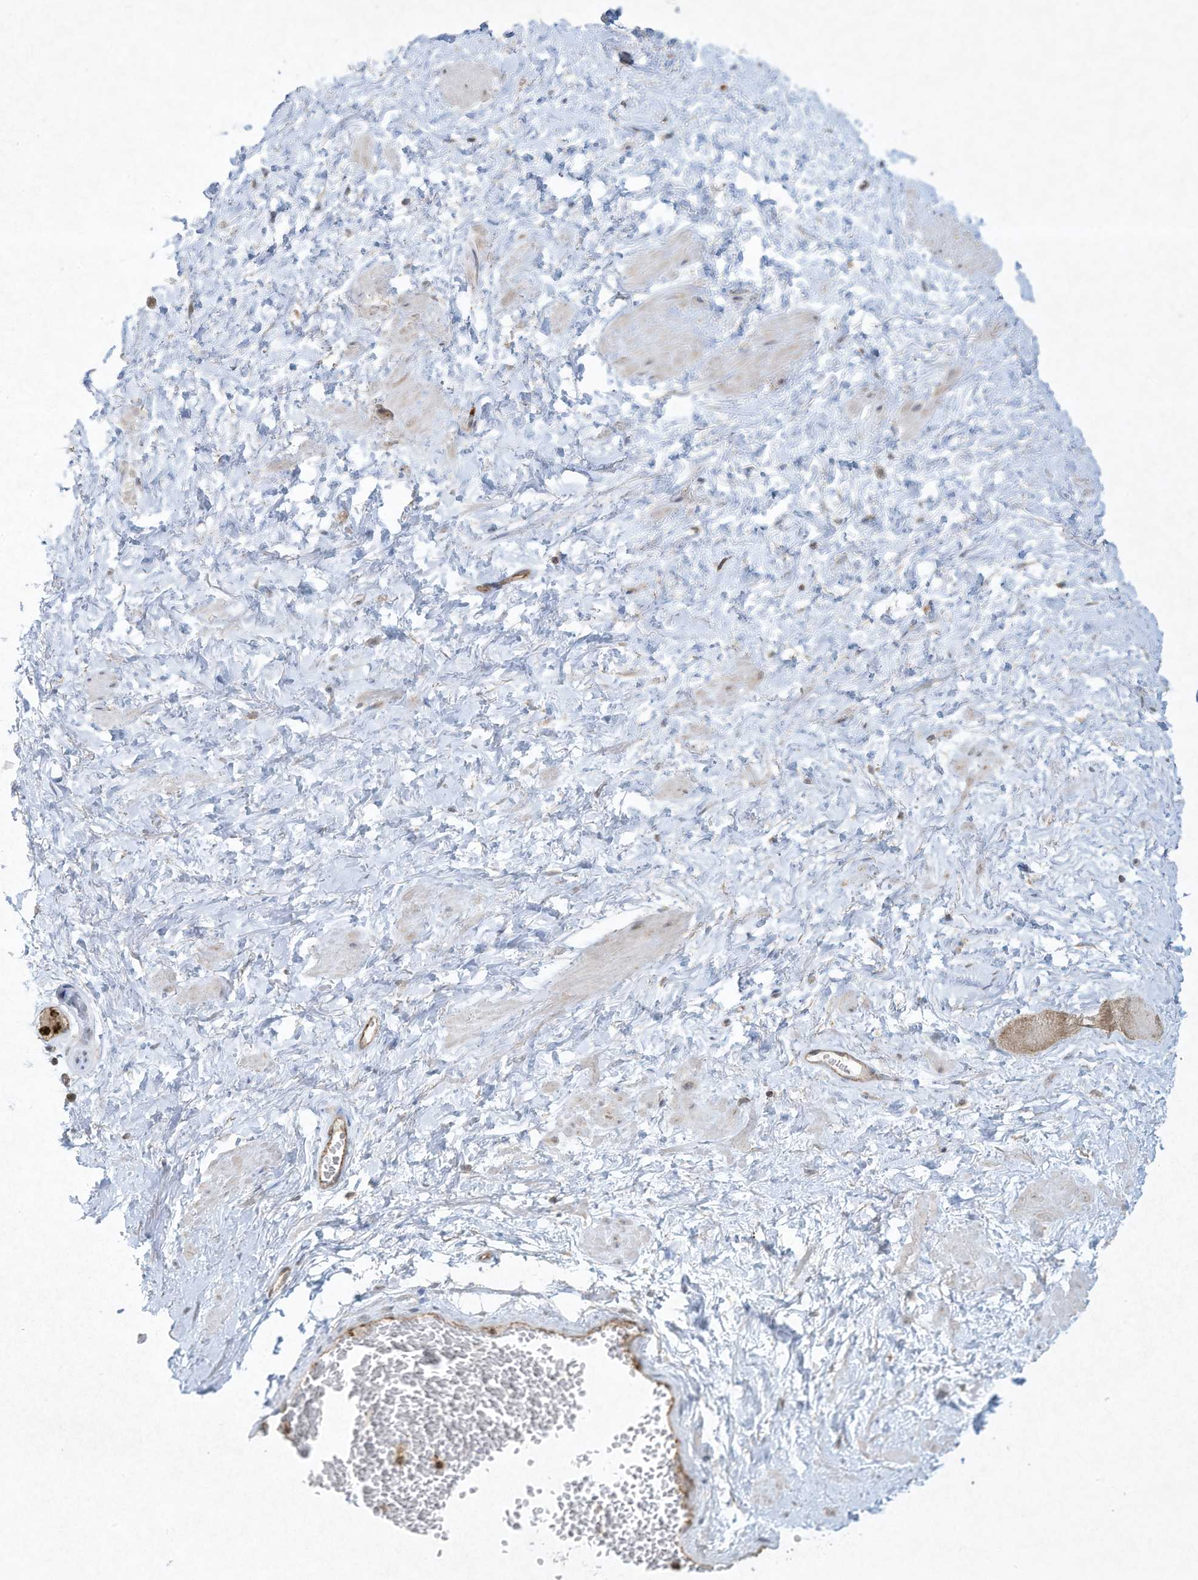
{"staining": {"intensity": "weak", "quantity": ">75%", "location": "cytoplasmic/membranous"}, "tissue": "adipose tissue", "cell_type": "Adipocytes", "image_type": "normal", "snomed": [{"axis": "morphology", "description": "Normal tissue, NOS"}, {"axis": "morphology", "description": "Adenocarcinoma, Low grade"}, {"axis": "topography", "description": "Prostate"}, {"axis": "topography", "description": "Peripheral nerve tissue"}], "caption": "Adipose tissue stained for a protein (brown) demonstrates weak cytoplasmic/membranous positive positivity in about >75% of adipocytes.", "gene": "CHRNA4", "patient": {"sex": "male", "age": 63}}